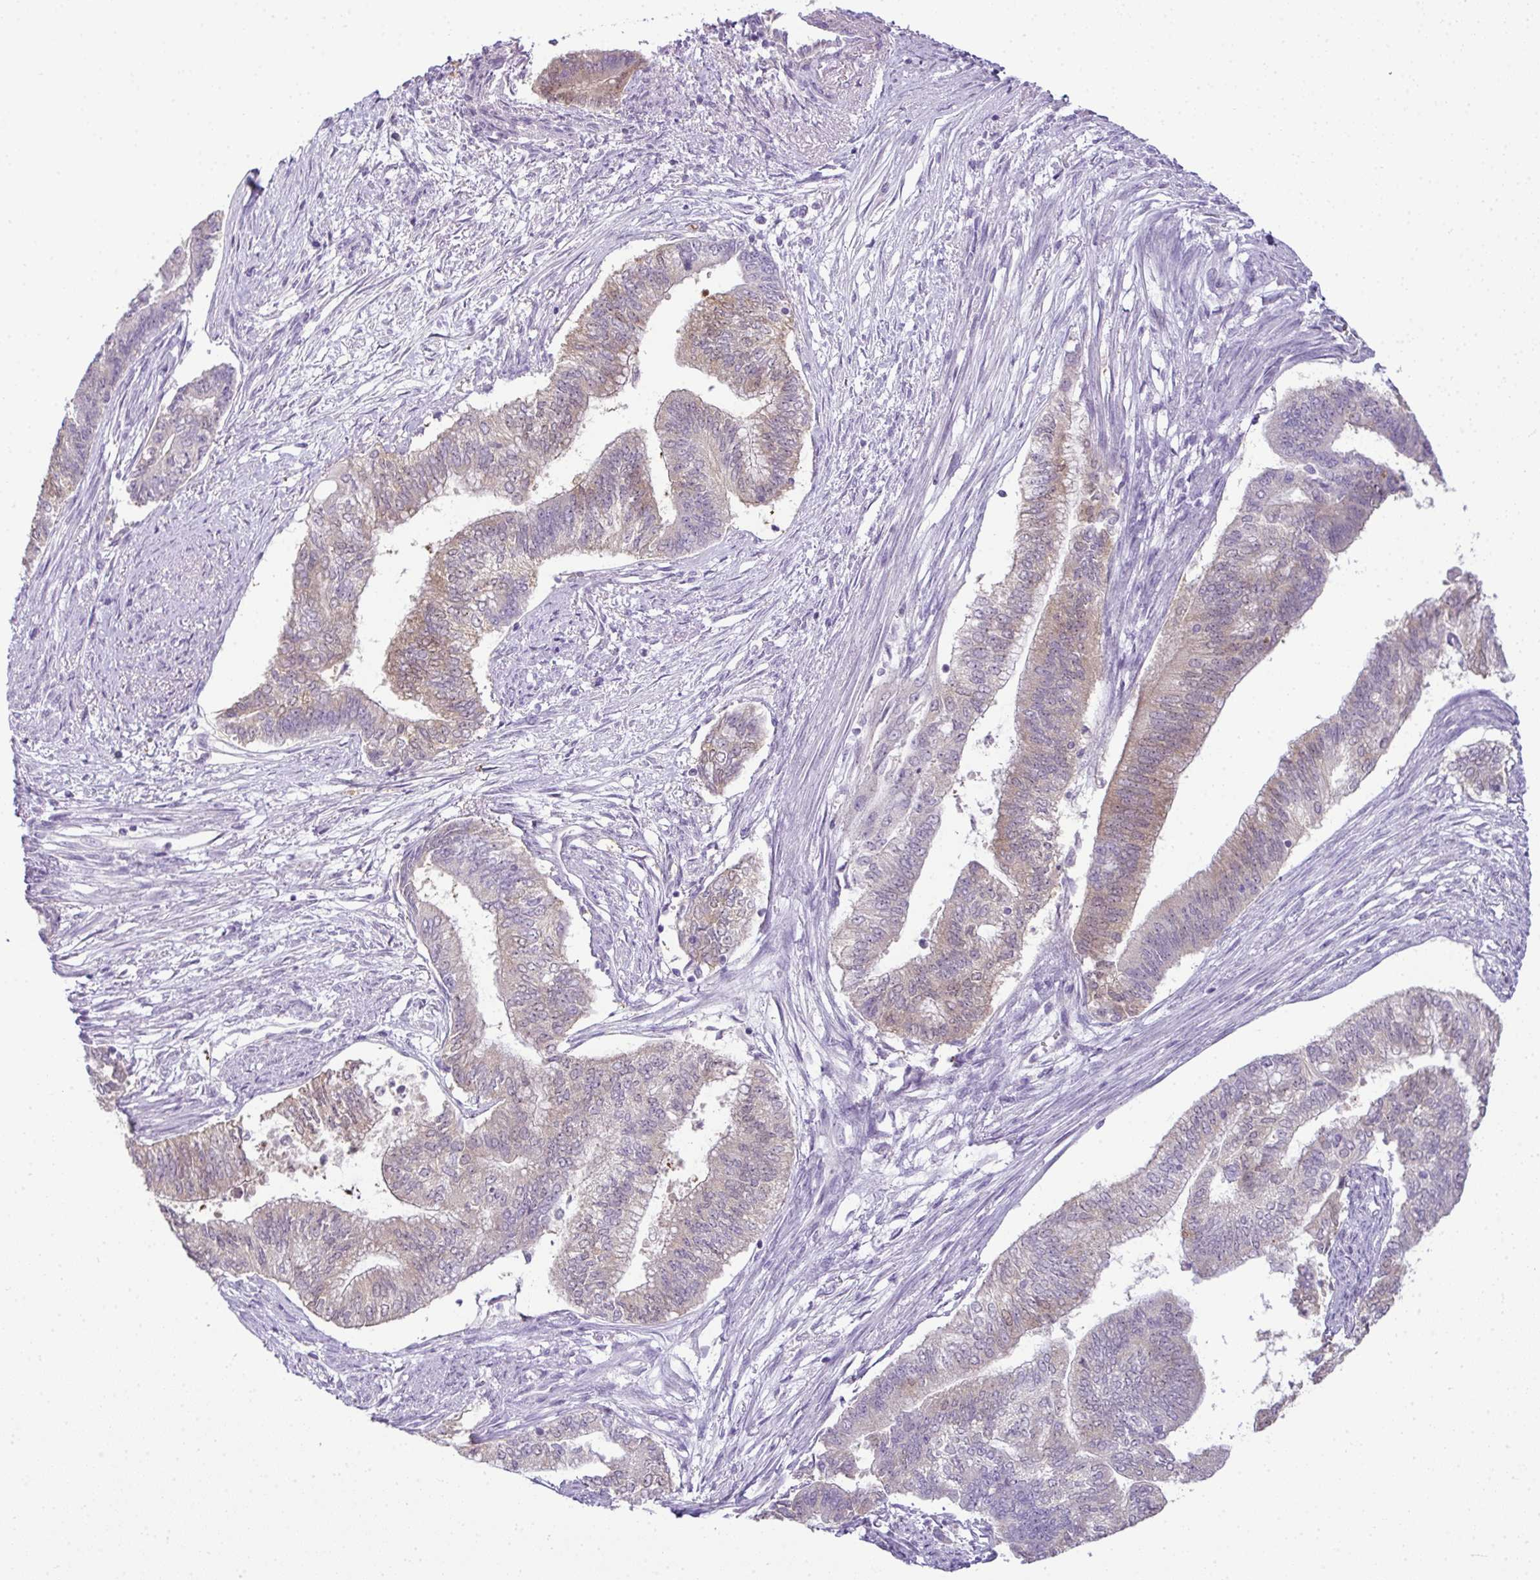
{"staining": {"intensity": "weak", "quantity": "25%-75%", "location": "cytoplasmic/membranous"}, "tissue": "endometrial cancer", "cell_type": "Tumor cells", "image_type": "cancer", "snomed": [{"axis": "morphology", "description": "Adenocarcinoma, NOS"}, {"axis": "topography", "description": "Endometrium"}], "caption": "DAB (3,3'-diaminobenzidine) immunohistochemical staining of endometrial cancer (adenocarcinoma) demonstrates weak cytoplasmic/membranous protein positivity in about 25%-75% of tumor cells. (IHC, brightfield microscopy, high magnification).", "gene": "CMPK1", "patient": {"sex": "female", "age": 65}}